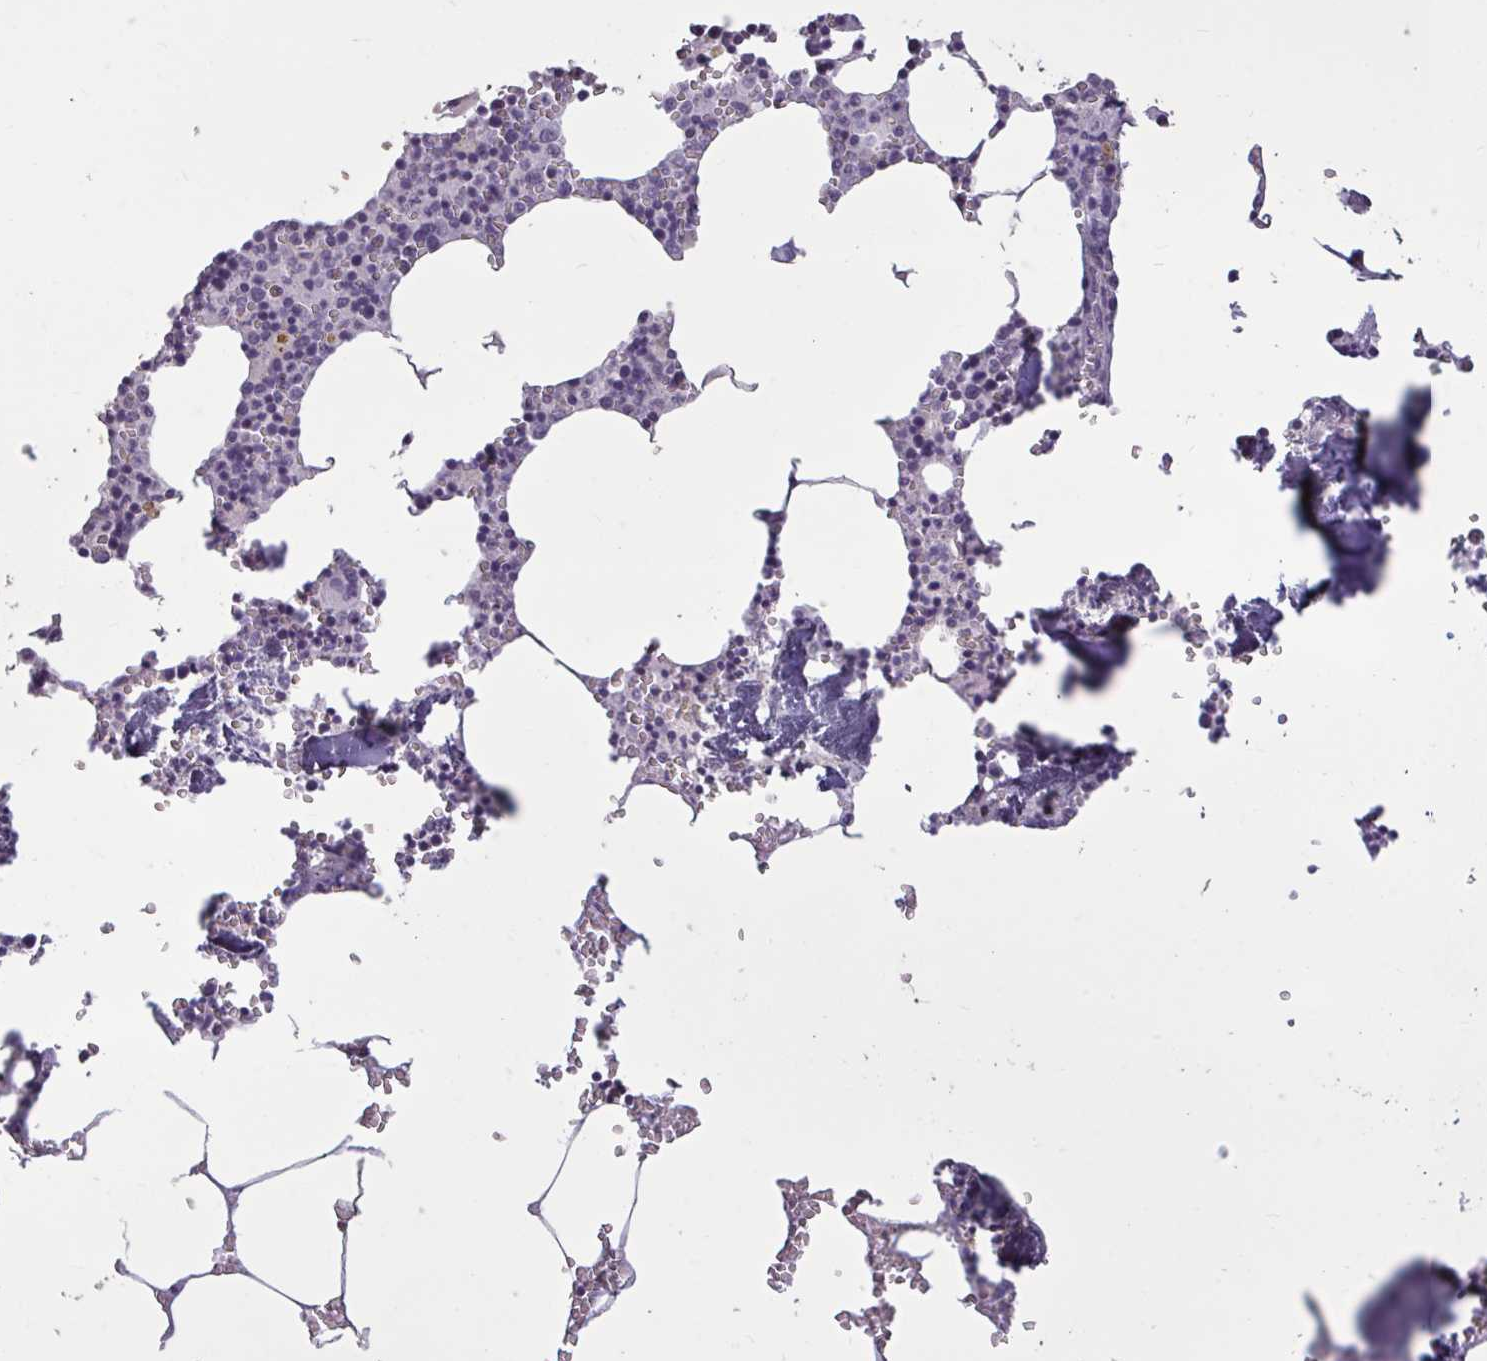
{"staining": {"intensity": "negative", "quantity": "none", "location": "none"}, "tissue": "bone marrow", "cell_type": "Hematopoietic cells", "image_type": "normal", "snomed": [{"axis": "morphology", "description": "Normal tissue, NOS"}, {"axis": "topography", "description": "Bone marrow"}], "caption": "The immunohistochemistry photomicrograph has no significant expression in hematopoietic cells of bone marrow. Brightfield microscopy of immunohistochemistry stained with DAB (brown) and hematoxylin (blue), captured at high magnification.", "gene": "TBC1D4", "patient": {"sex": "male", "age": 54}}